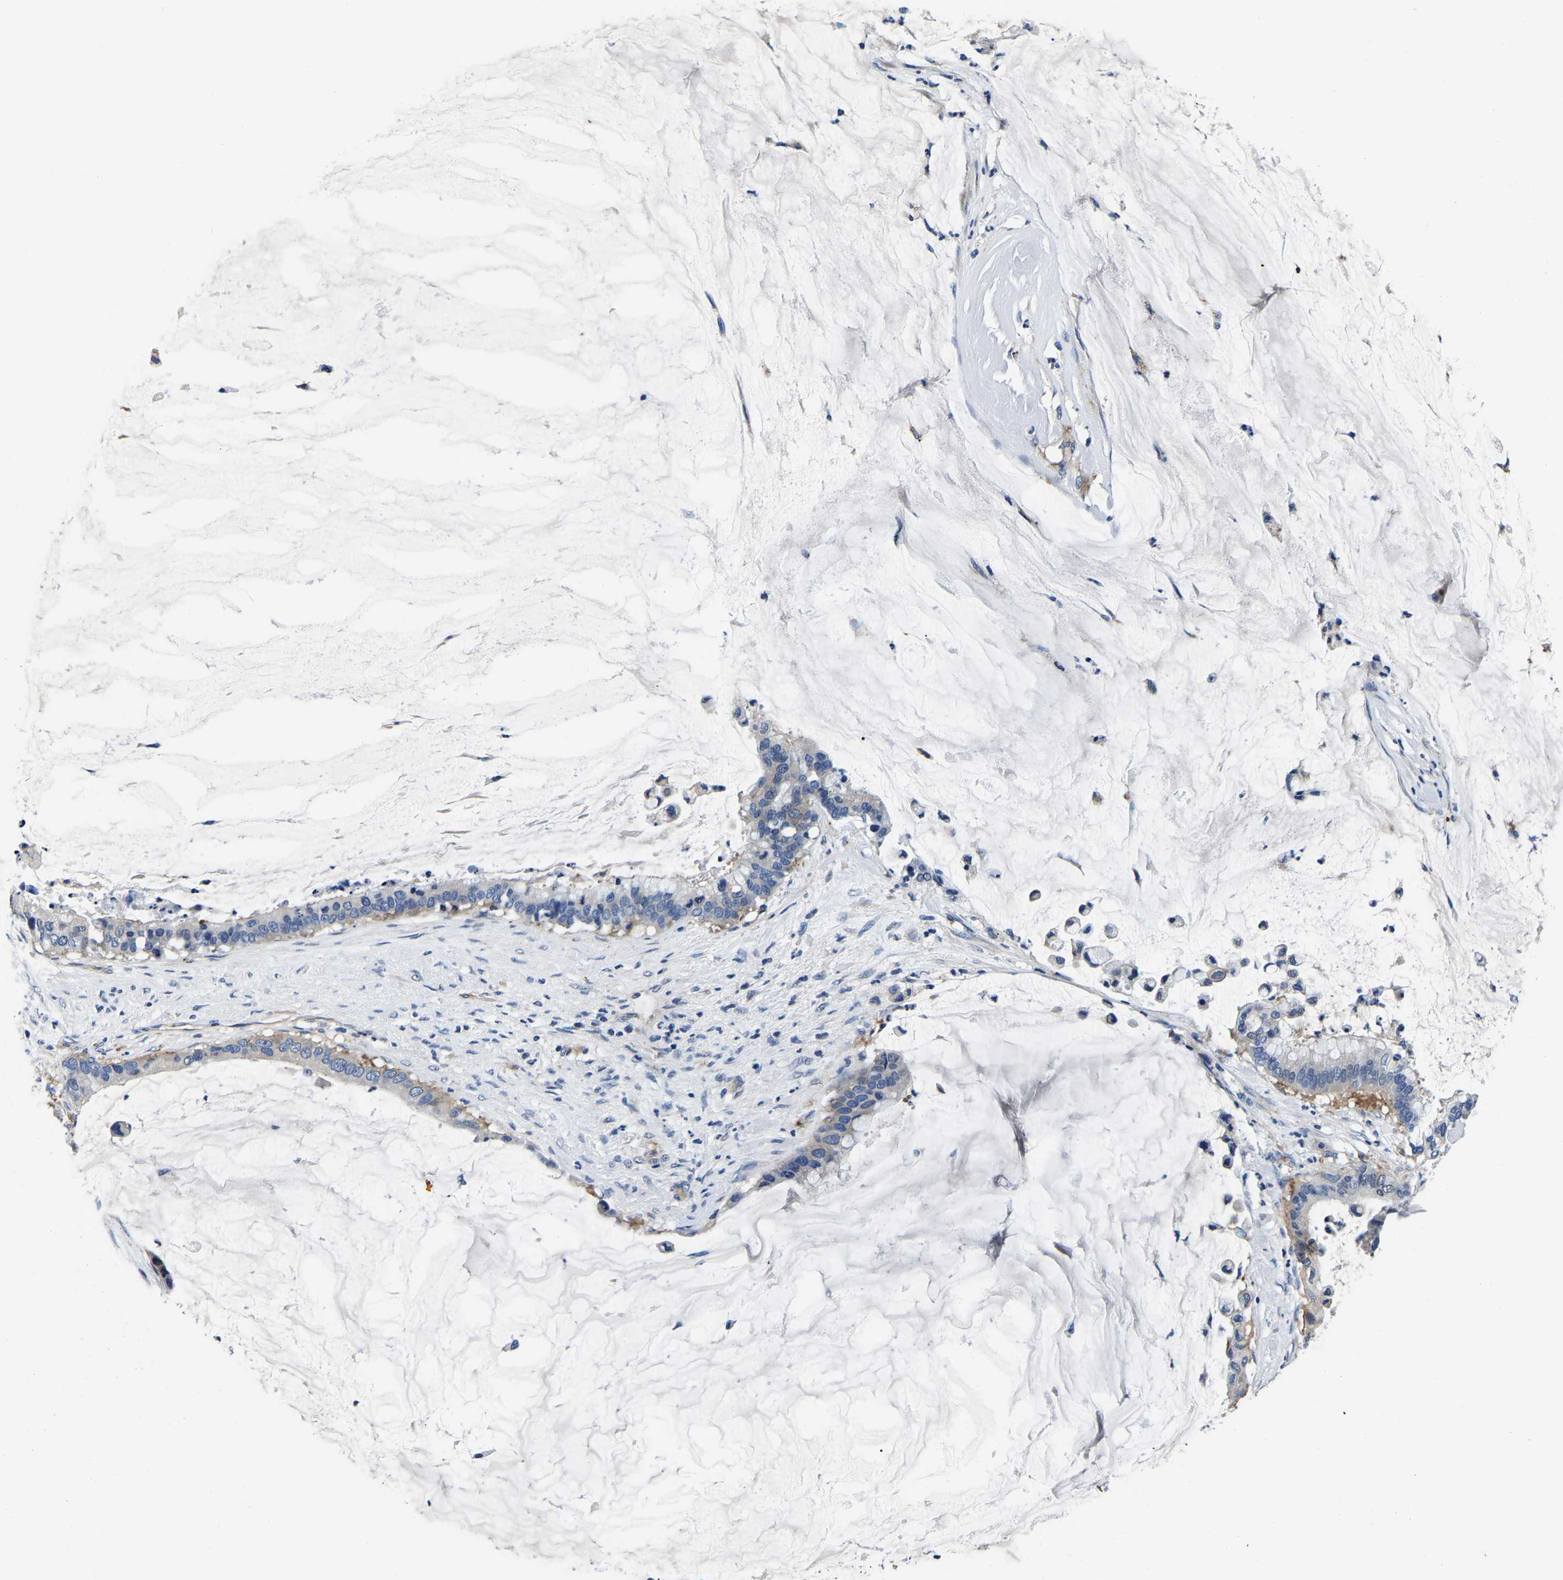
{"staining": {"intensity": "negative", "quantity": "none", "location": "none"}, "tissue": "pancreatic cancer", "cell_type": "Tumor cells", "image_type": "cancer", "snomed": [{"axis": "morphology", "description": "Adenocarcinoma, NOS"}, {"axis": "topography", "description": "Pancreas"}], "caption": "DAB (3,3'-diaminobenzidine) immunohistochemical staining of human pancreatic cancer (adenocarcinoma) reveals no significant staining in tumor cells.", "gene": "SH3GLB1", "patient": {"sex": "male", "age": 41}}